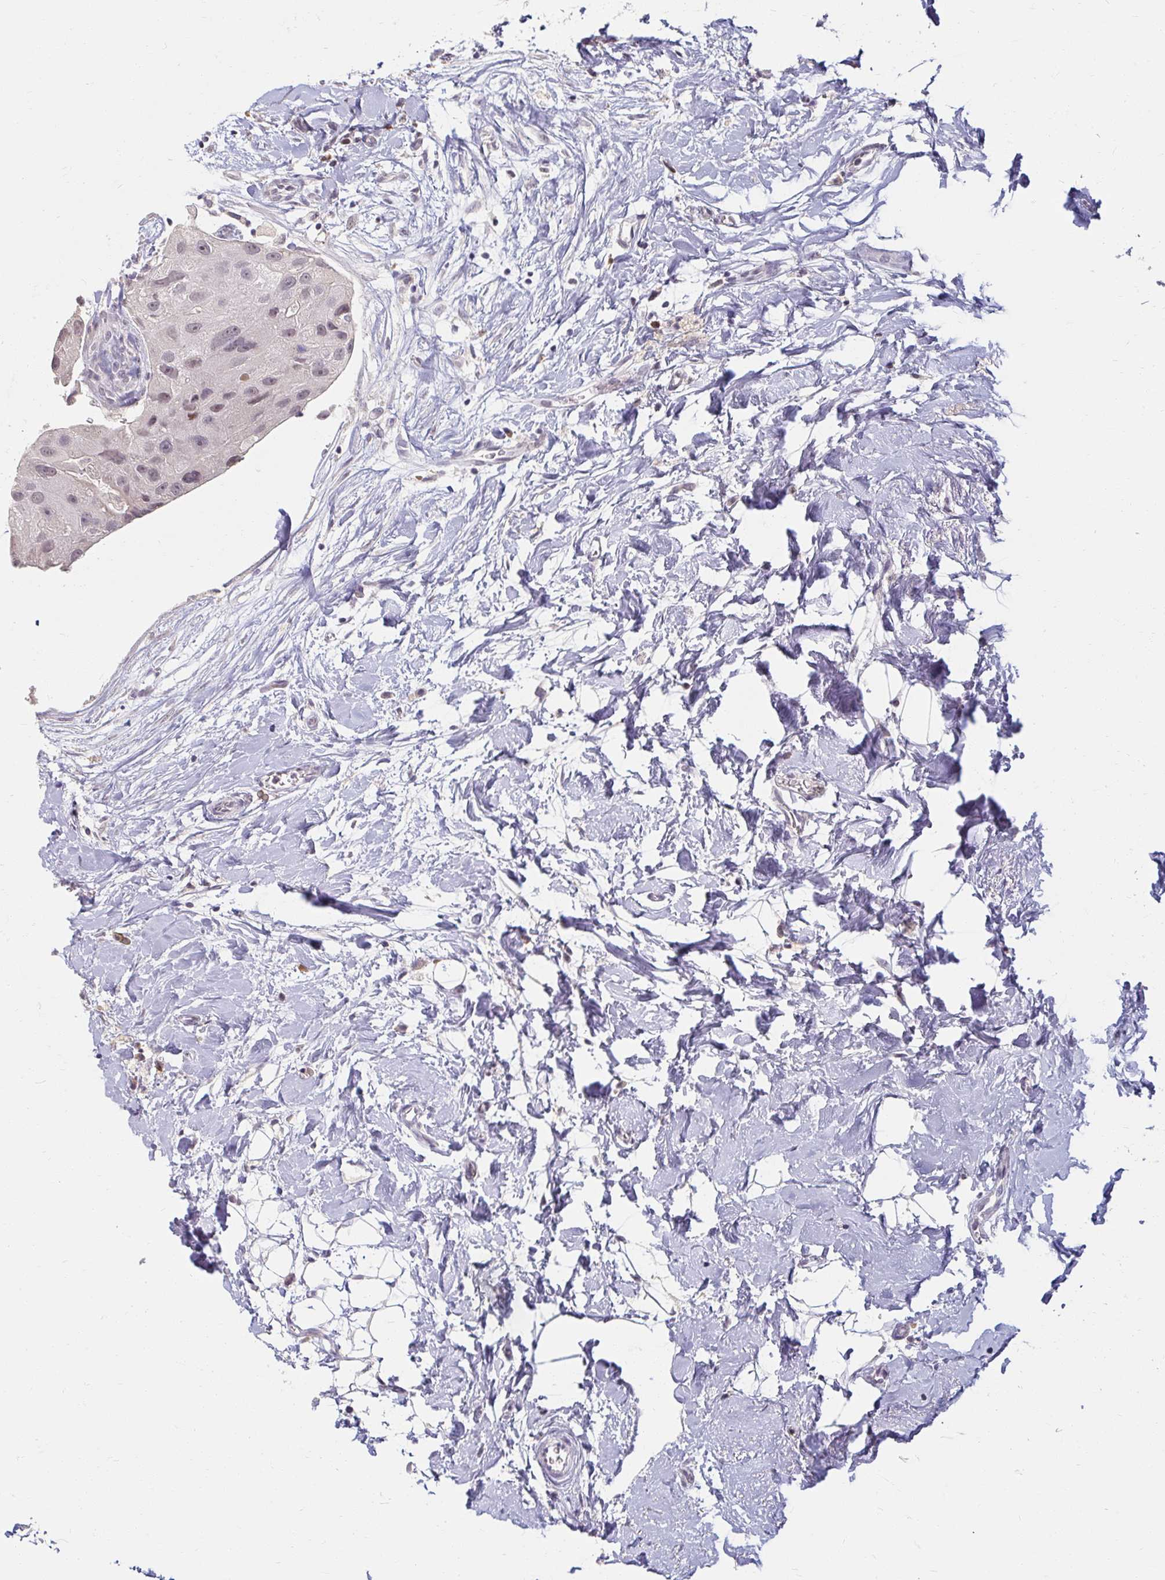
{"staining": {"intensity": "weak", "quantity": "25%-75%", "location": "nuclear"}, "tissue": "breast cancer", "cell_type": "Tumor cells", "image_type": "cancer", "snomed": [{"axis": "morphology", "description": "Duct carcinoma"}, {"axis": "topography", "description": "Breast"}], "caption": "Breast cancer (intraductal carcinoma) stained with a protein marker exhibits weak staining in tumor cells.", "gene": "DDN", "patient": {"sex": "female", "age": 43}}